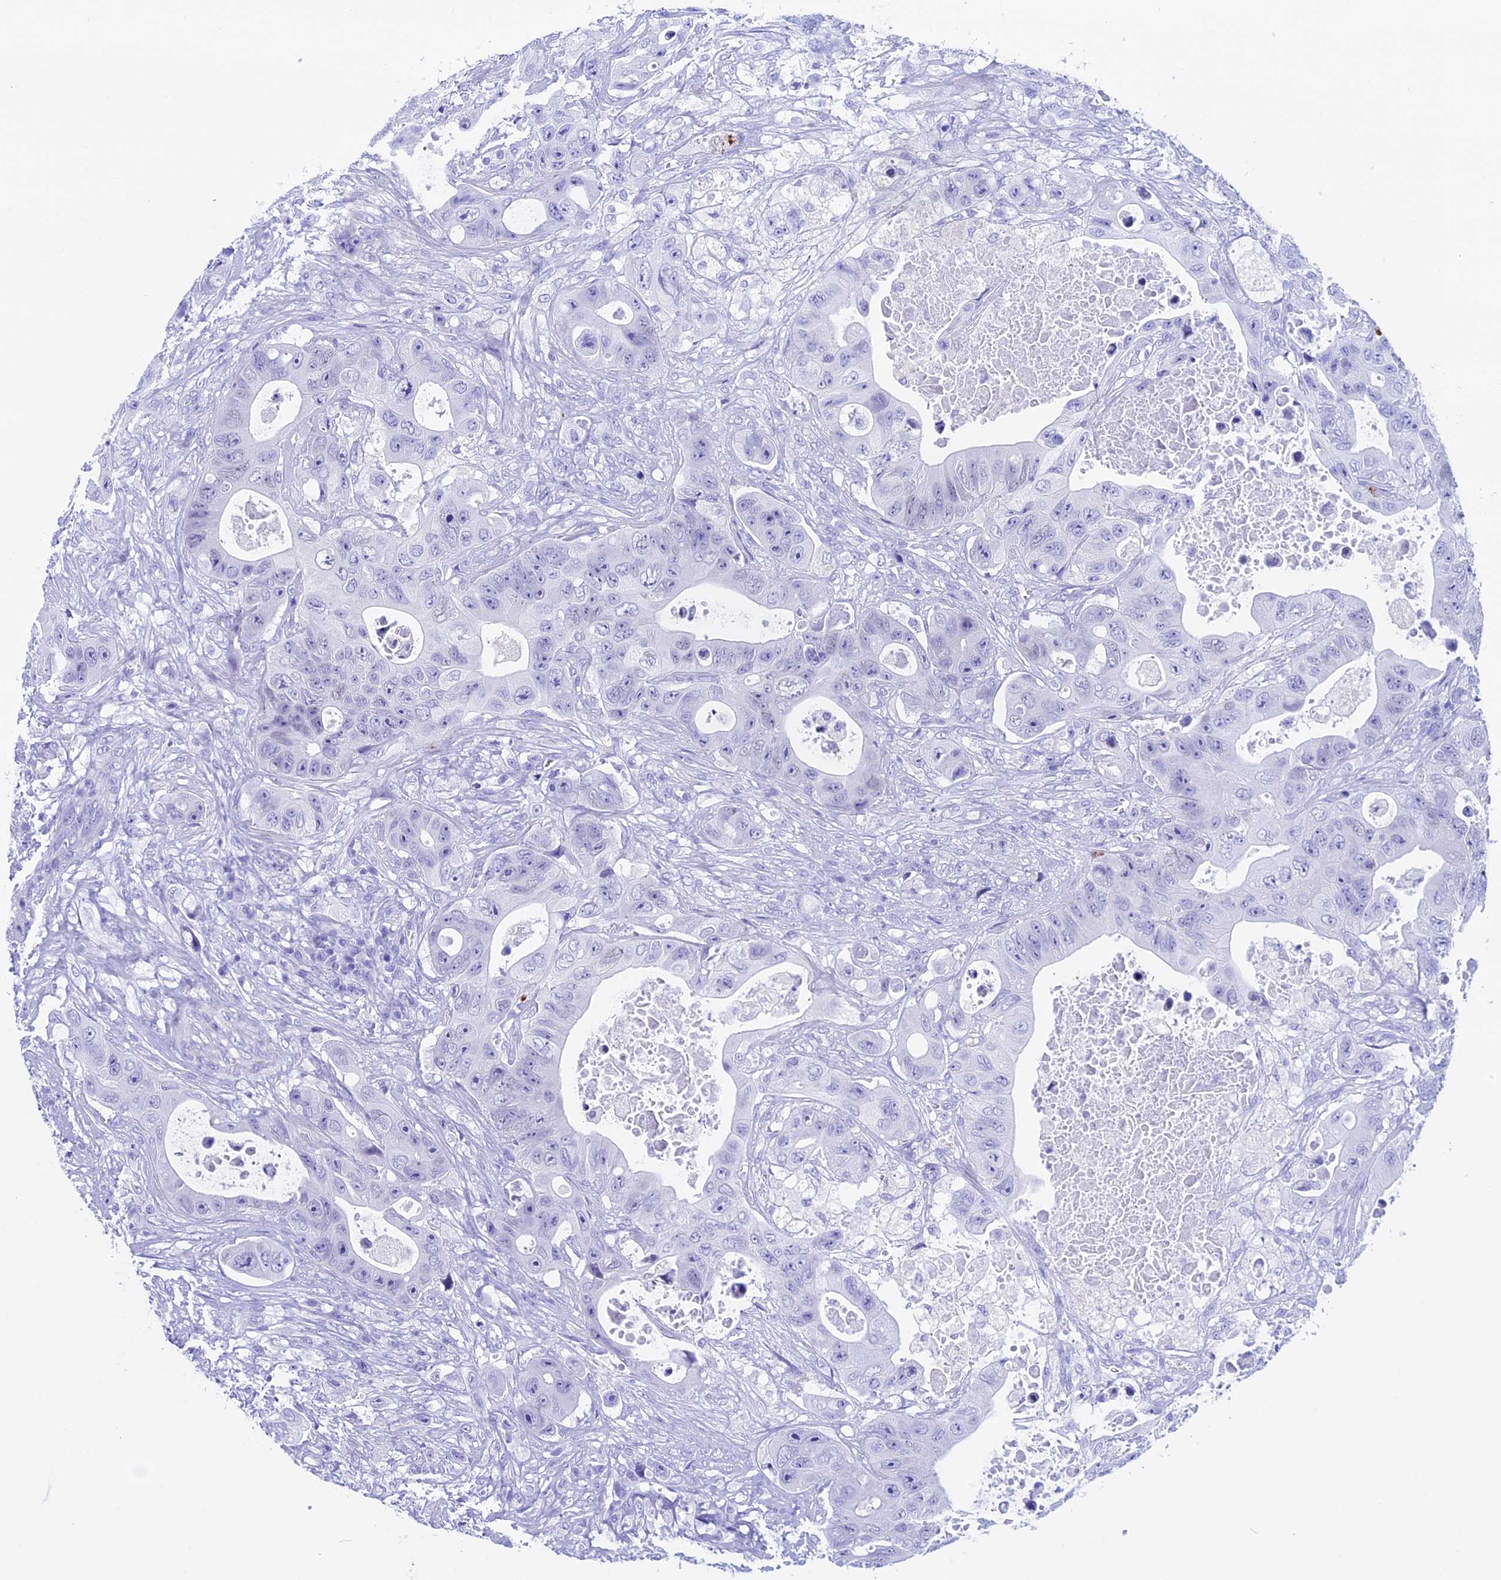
{"staining": {"intensity": "negative", "quantity": "none", "location": "none"}, "tissue": "colorectal cancer", "cell_type": "Tumor cells", "image_type": "cancer", "snomed": [{"axis": "morphology", "description": "Adenocarcinoma, NOS"}, {"axis": "topography", "description": "Colon"}], "caption": "Immunohistochemical staining of colorectal adenocarcinoma shows no significant staining in tumor cells.", "gene": "FAM169A", "patient": {"sex": "female", "age": 46}}